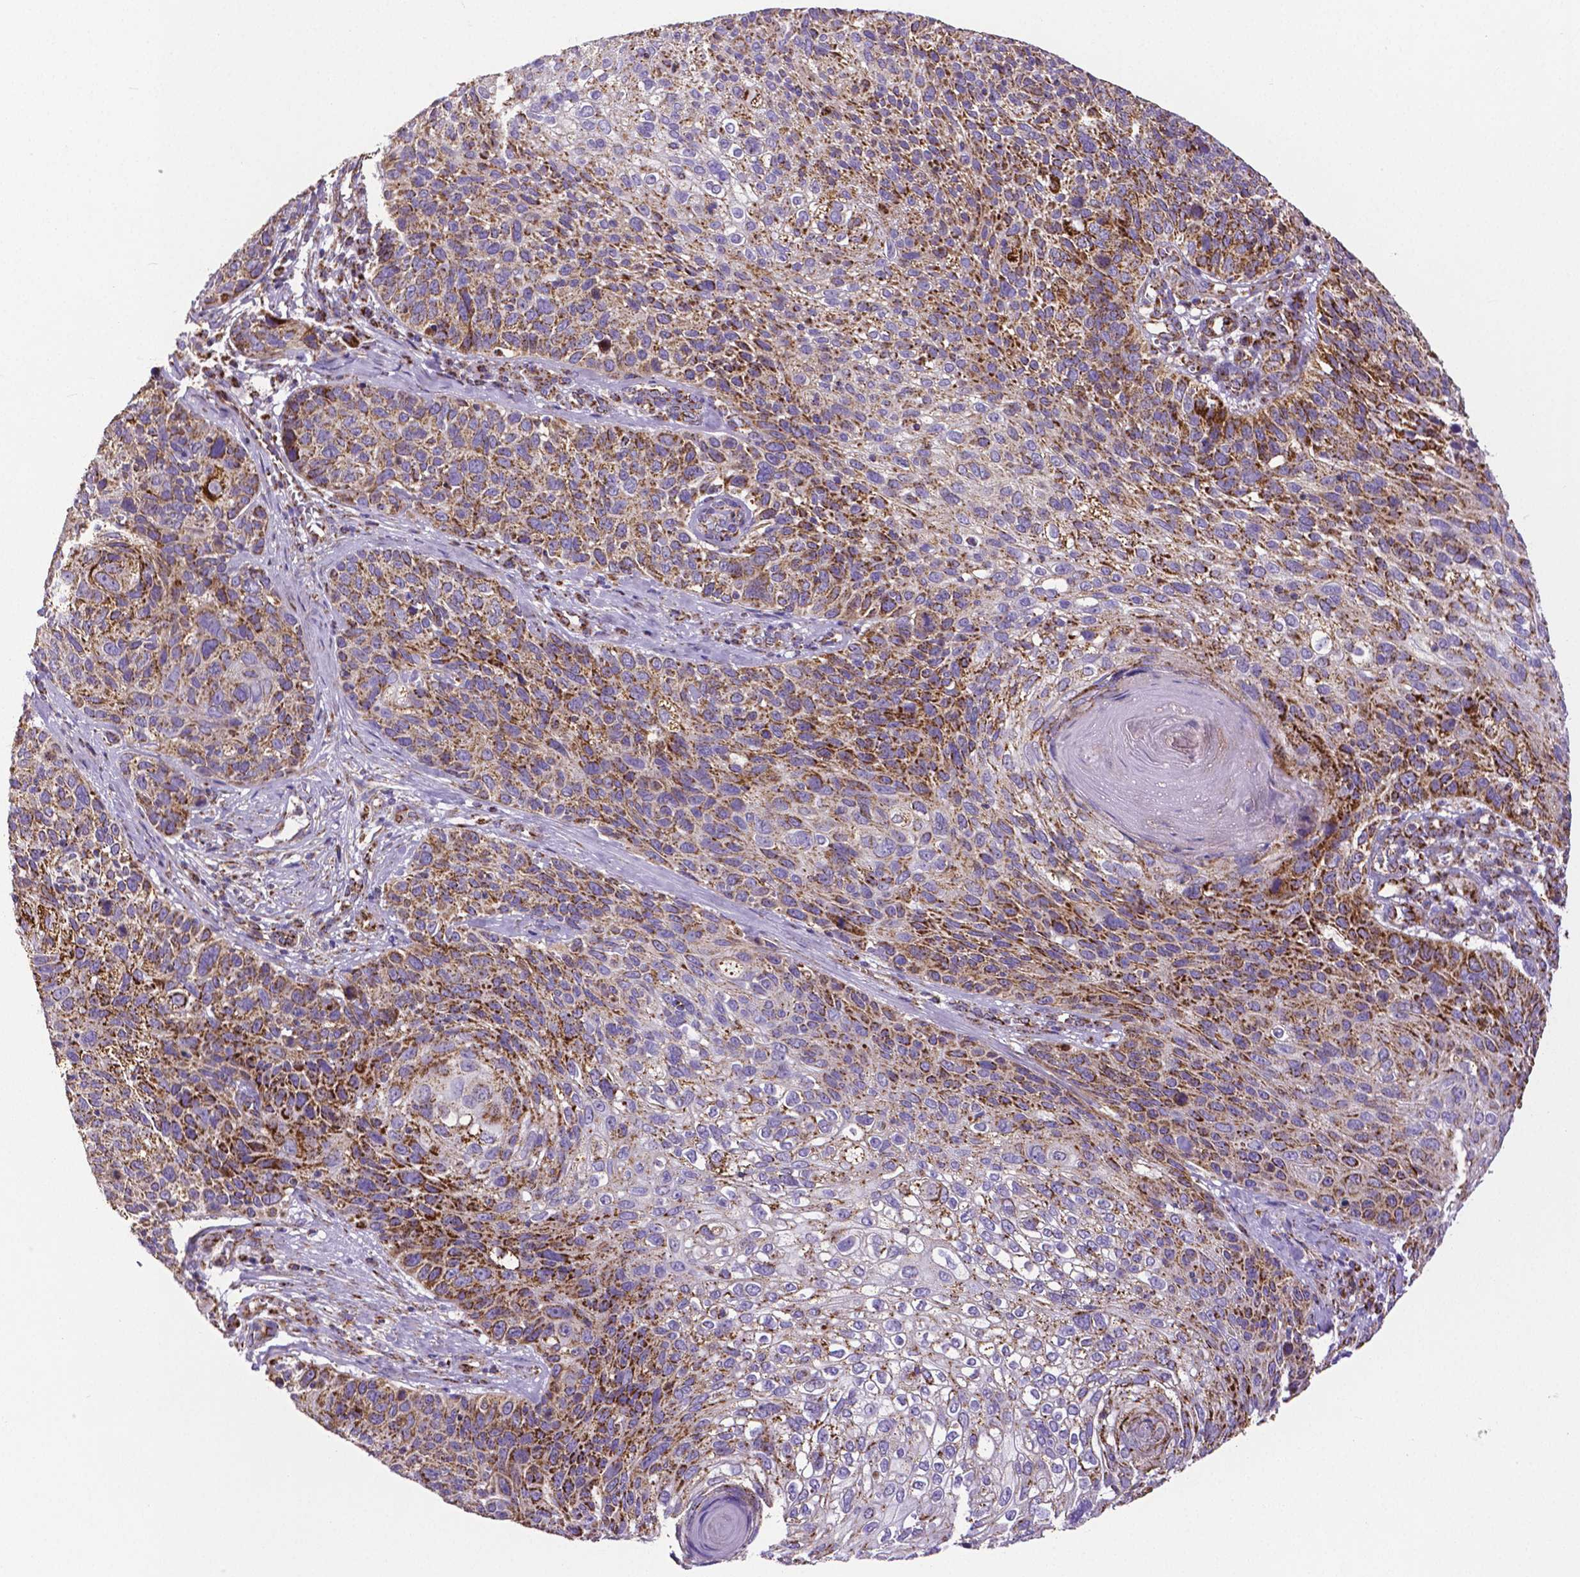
{"staining": {"intensity": "strong", "quantity": "25%-75%", "location": "cytoplasmic/membranous"}, "tissue": "skin cancer", "cell_type": "Tumor cells", "image_type": "cancer", "snomed": [{"axis": "morphology", "description": "Squamous cell carcinoma, NOS"}, {"axis": "topography", "description": "Skin"}], "caption": "A micrograph showing strong cytoplasmic/membranous positivity in about 25%-75% of tumor cells in skin cancer (squamous cell carcinoma), as visualized by brown immunohistochemical staining.", "gene": "MACC1", "patient": {"sex": "male", "age": 92}}